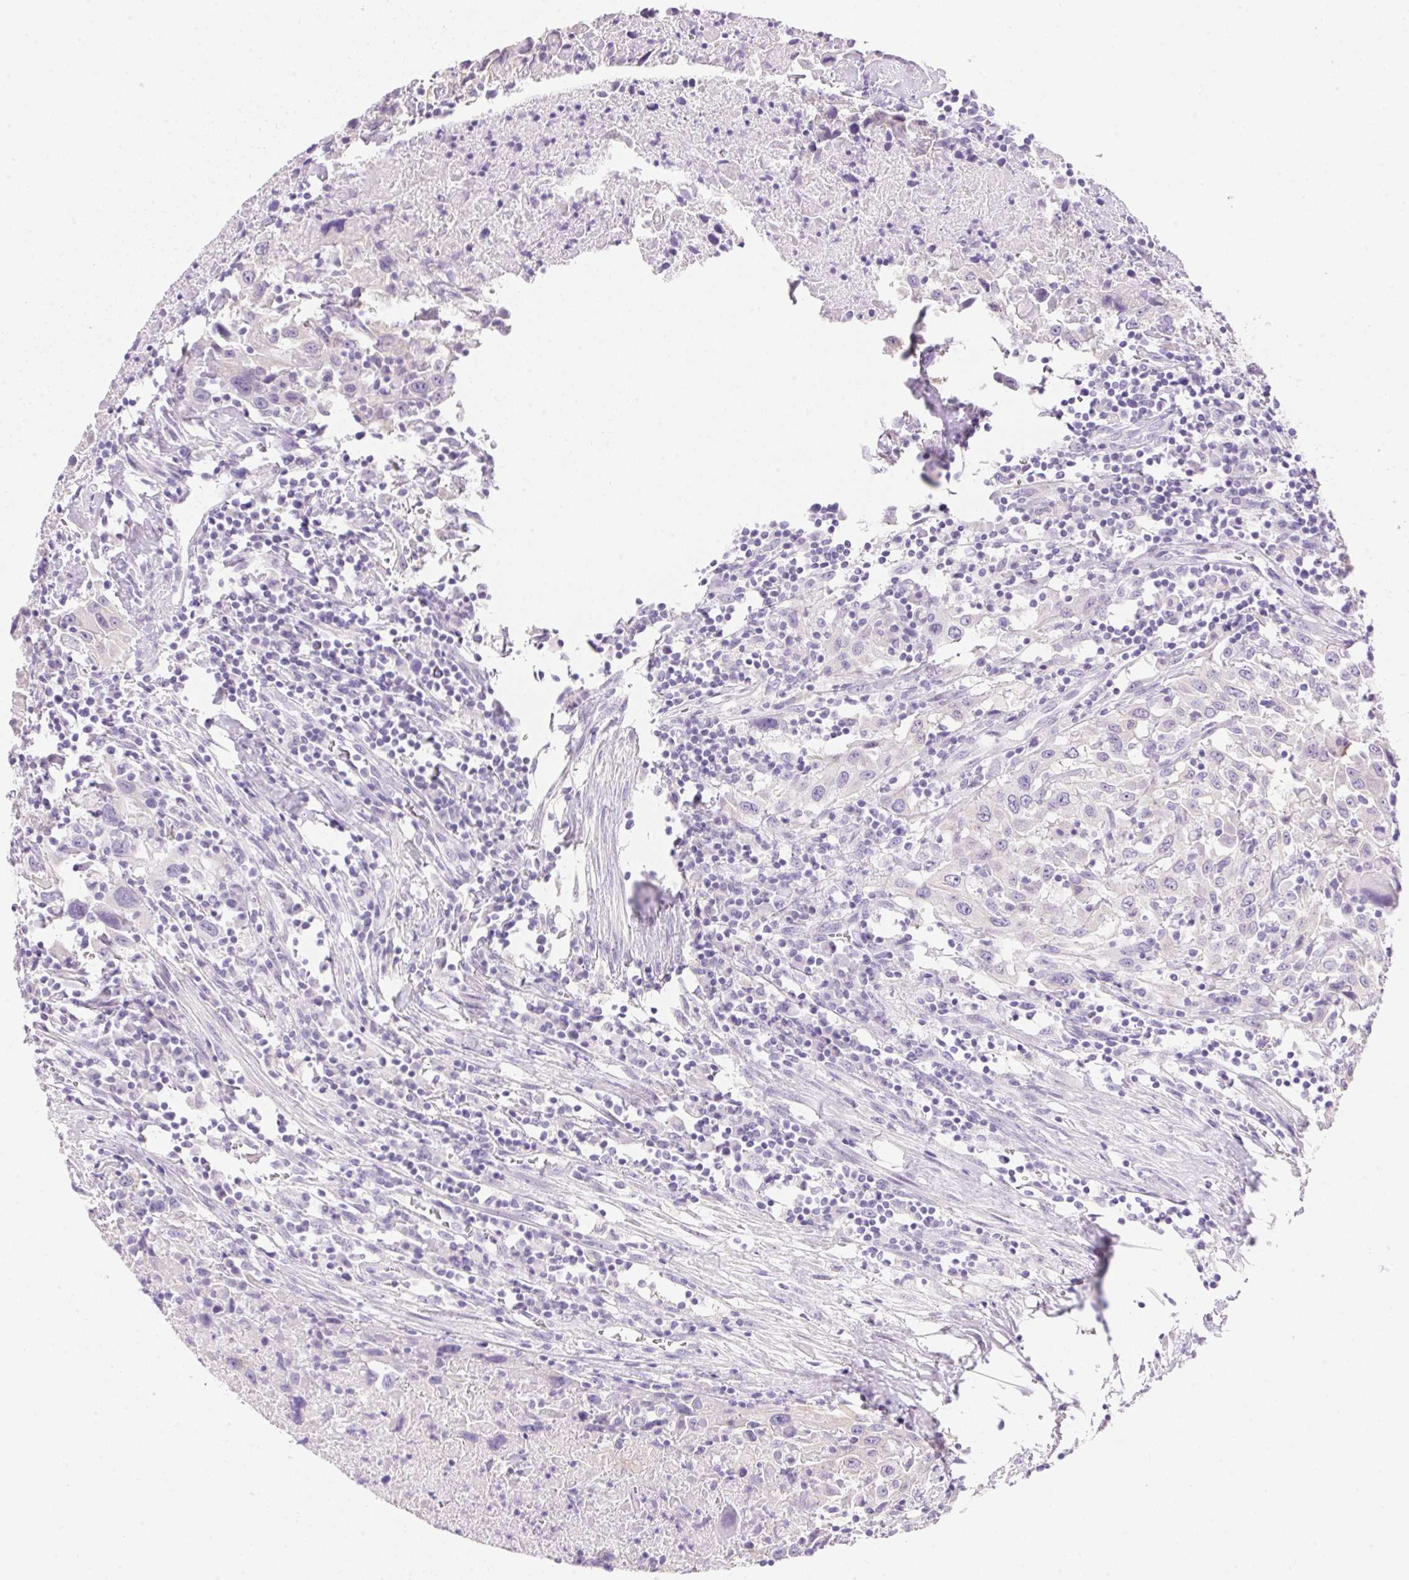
{"staining": {"intensity": "negative", "quantity": "none", "location": "none"}, "tissue": "urothelial cancer", "cell_type": "Tumor cells", "image_type": "cancer", "snomed": [{"axis": "morphology", "description": "Urothelial carcinoma, High grade"}, {"axis": "topography", "description": "Urinary bladder"}], "caption": "Micrograph shows no significant protein staining in tumor cells of high-grade urothelial carcinoma. (DAB (3,3'-diaminobenzidine) IHC, high magnification).", "gene": "DHCR24", "patient": {"sex": "male", "age": 61}}